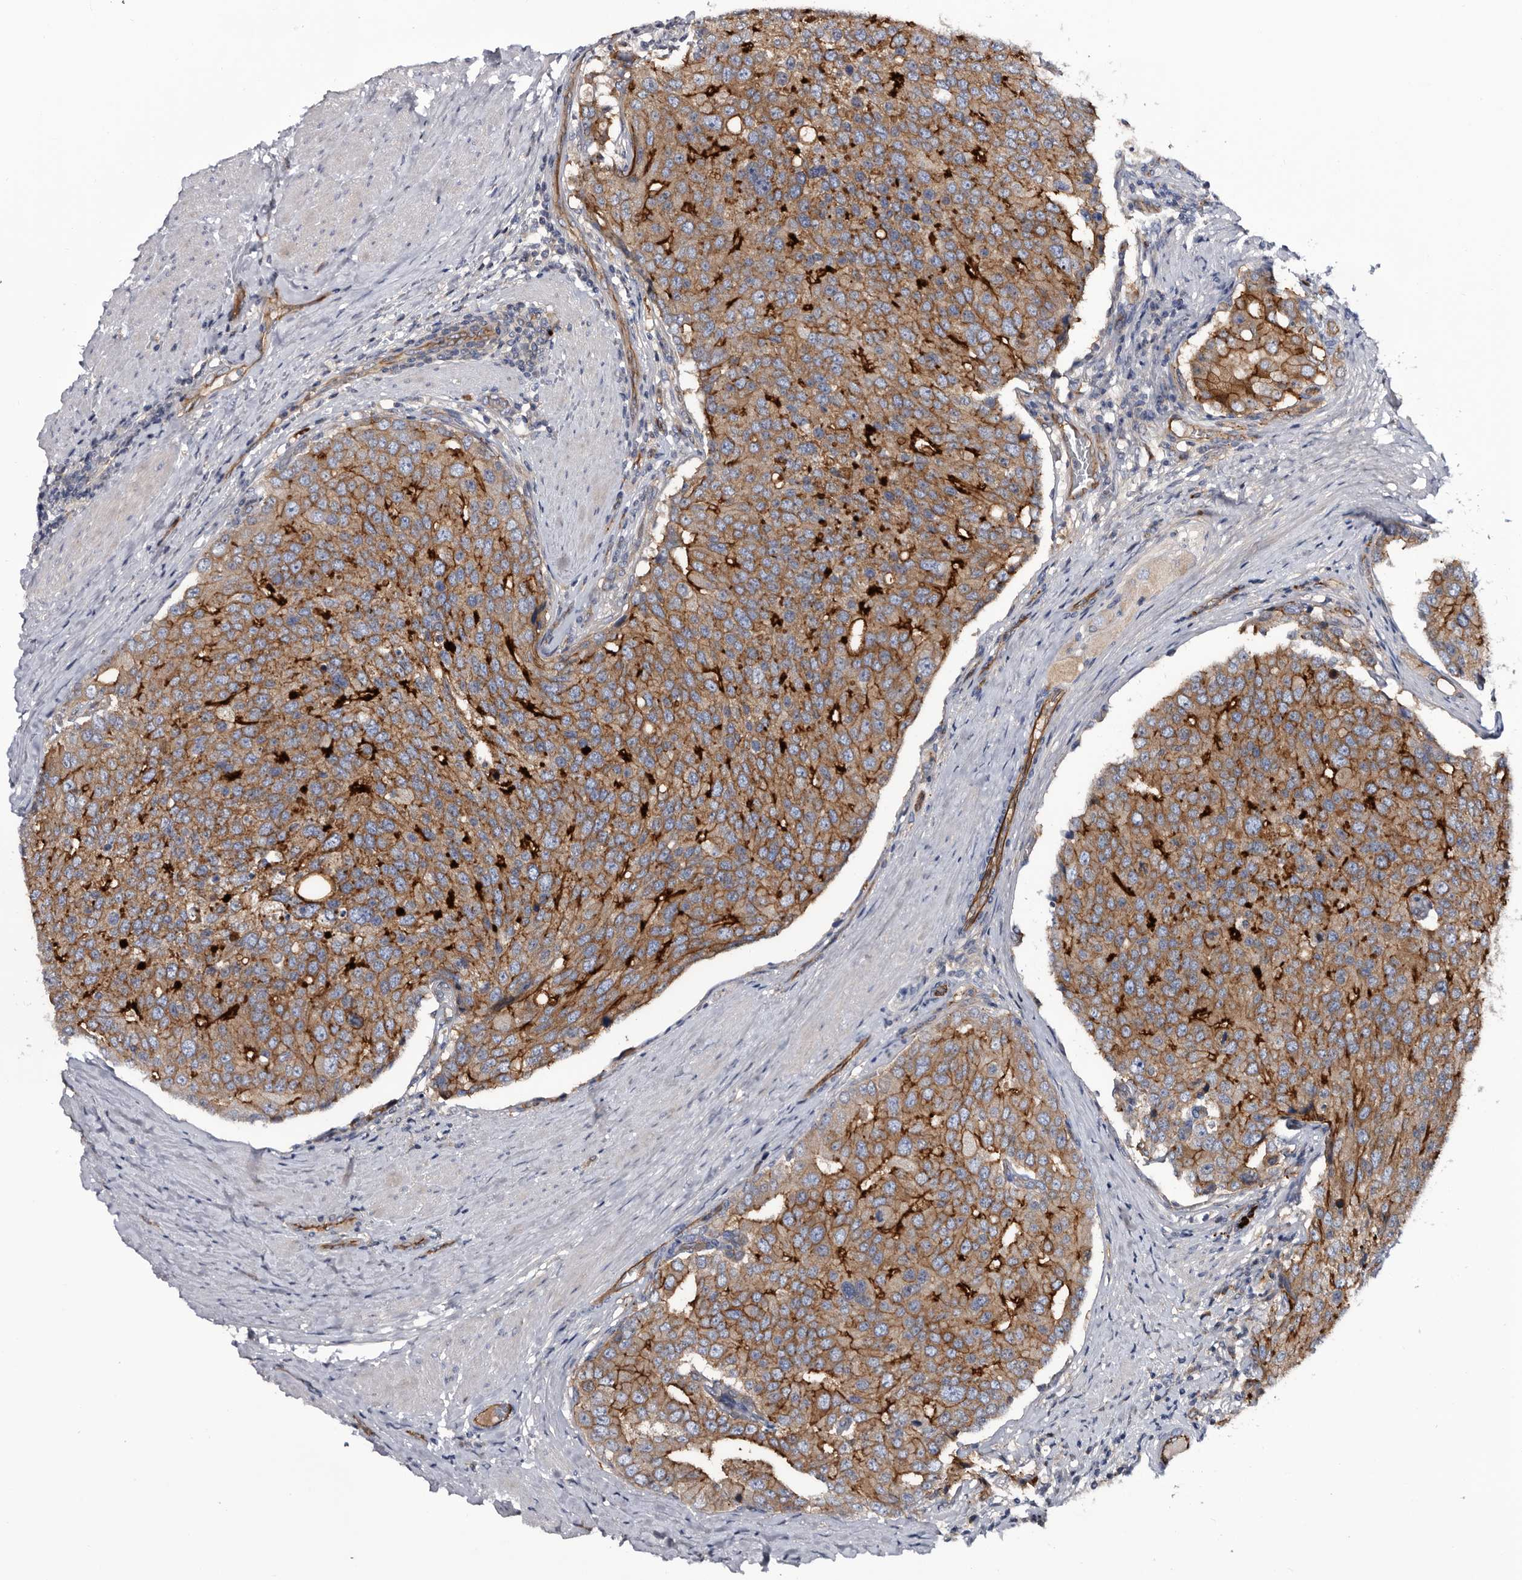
{"staining": {"intensity": "strong", "quantity": ">75%", "location": "cytoplasmic/membranous"}, "tissue": "prostate cancer", "cell_type": "Tumor cells", "image_type": "cancer", "snomed": [{"axis": "morphology", "description": "Adenocarcinoma, High grade"}, {"axis": "topography", "description": "Prostate"}], "caption": "Immunohistochemical staining of prostate cancer exhibits high levels of strong cytoplasmic/membranous positivity in about >75% of tumor cells.", "gene": "TSPAN17", "patient": {"sex": "male", "age": 50}}